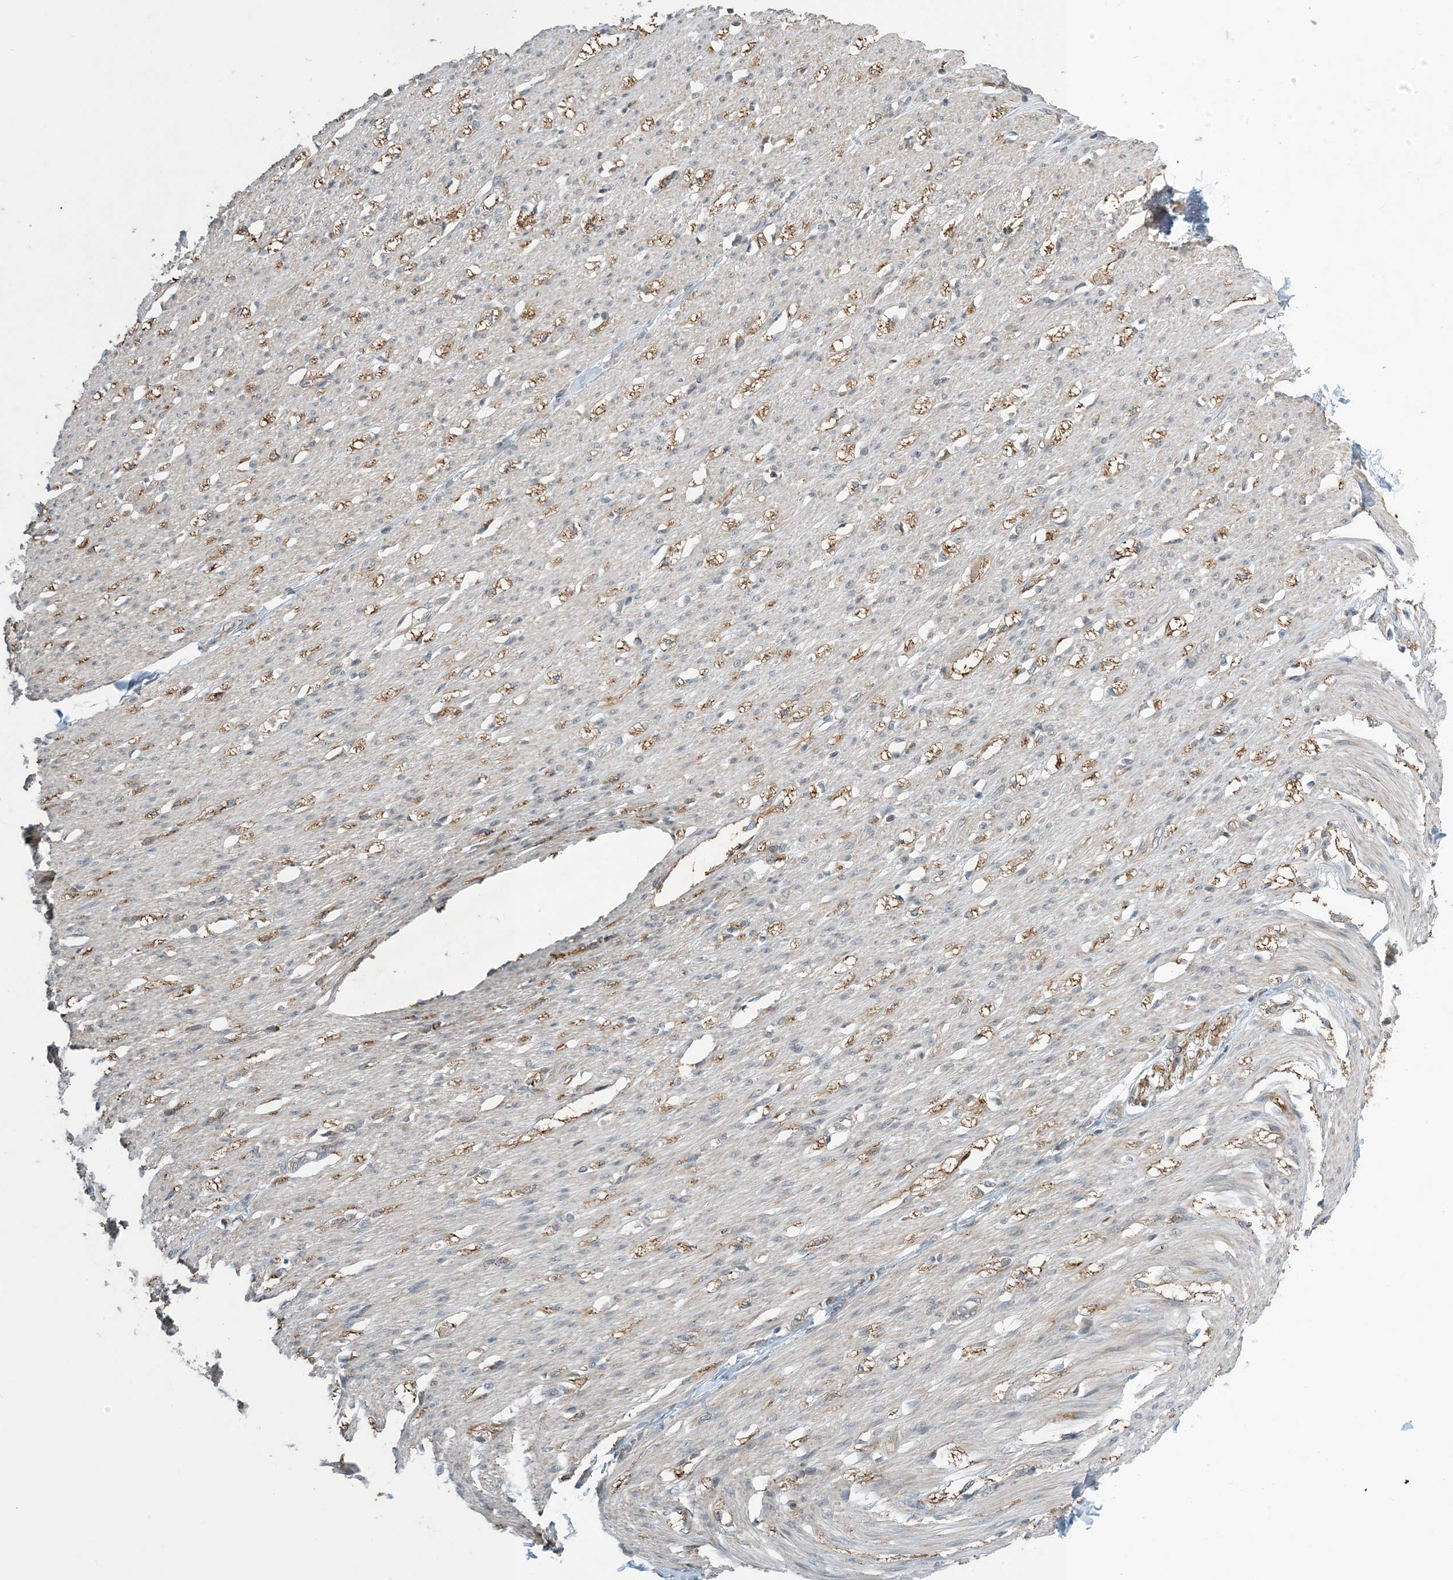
{"staining": {"intensity": "moderate", "quantity": "<25%", "location": "cytoplasmic/membranous"}, "tissue": "smooth muscle", "cell_type": "Smooth muscle cells", "image_type": "normal", "snomed": [{"axis": "morphology", "description": "Normal tissue, NOS"}, {"axis": "morphology", "description": "Adenocarcinoma, NOS"}, {"axis": "topography", "description": "Colon"}, {"axis": "topography", "description": "Peripheral nerve tissue"}], "caption": "An image of human smooth muscle stained for a protein displays moderate cytoplasmic/membranous brown staining in smooth muscle cells.", "gene": "ZBTB3", "patient": {"sex": "male", "age": 14}}